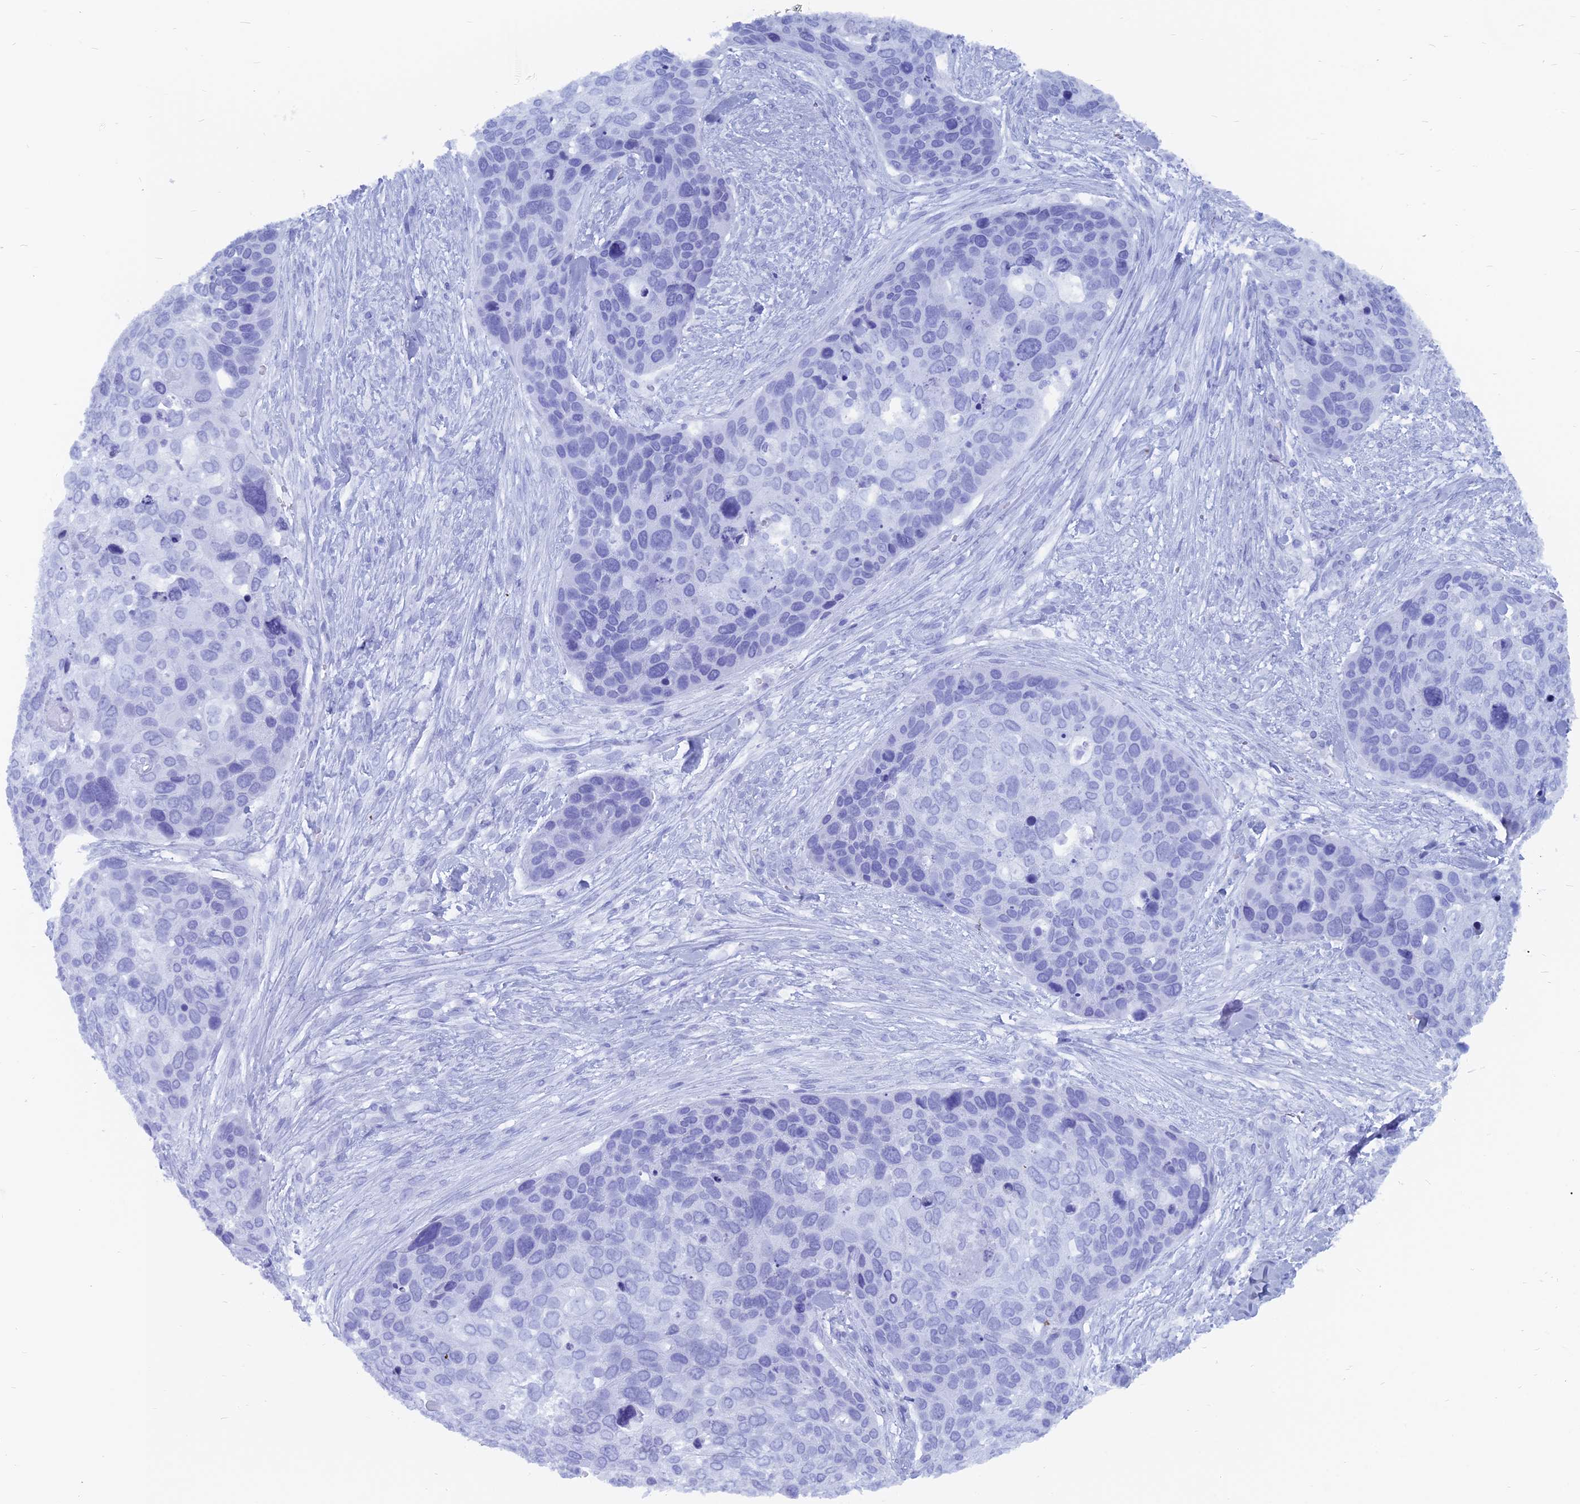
{"staining": {"intensity": "negative", "quantity": "none", "location": "none"}, "tissue": "skin cancer", "cell_type": "Tumor cells", "image_type": "cancer", "snomed": [{"axis": "morphology", "description": "Basal cell carcinoma"}, {"axis": "topography", "description": "Skin"}], "caption": "Tumor cells show no significant expression in skin basal cell carcinoma.", "gene": "CAPS", "patient": {"sex": "female", "age": 74}}